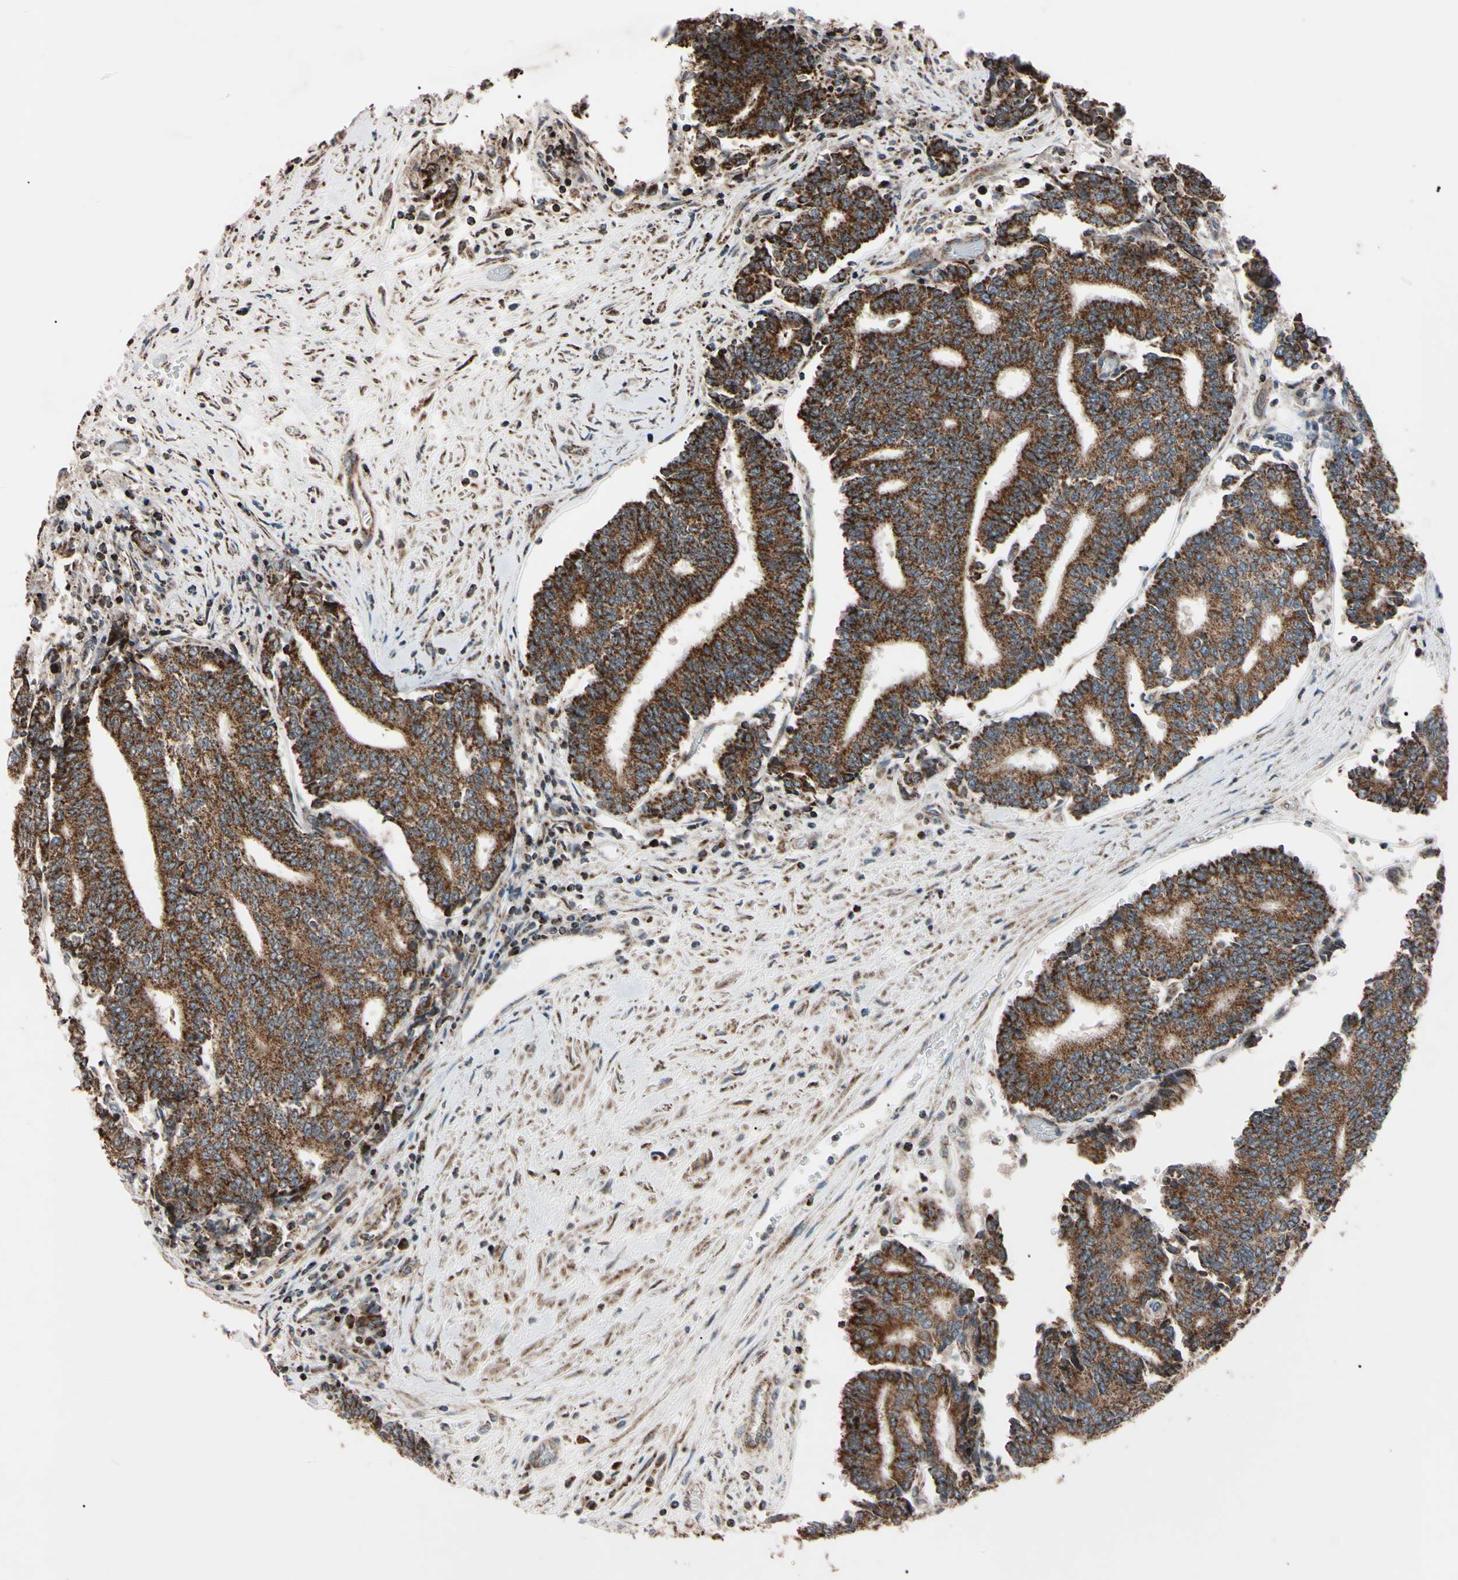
{"staining": {"intensity": "strong", "quantity": ">75%", "location": "cytoplasmic/membranous"}, "tissue": "prostate cancer", "cell_type": "Tumor cells", "image_type": "cancer", "snomed": [{"axis": "morphology", "description": "Normal tissue, NOS"}, {"axis": "morphology", "description": "Adenocarcinoma, High grade"}, {"axis": "topography", "description": "Prostate"}, {"axis": "topography", "description": "Seminal veicle"}], "caption": "Prostate cancer stained with a protein marker demonstrates strong staining in tumor cells.", "gene": "TNFRSF1A", "patient": {"sex": "male", "age": 55}}